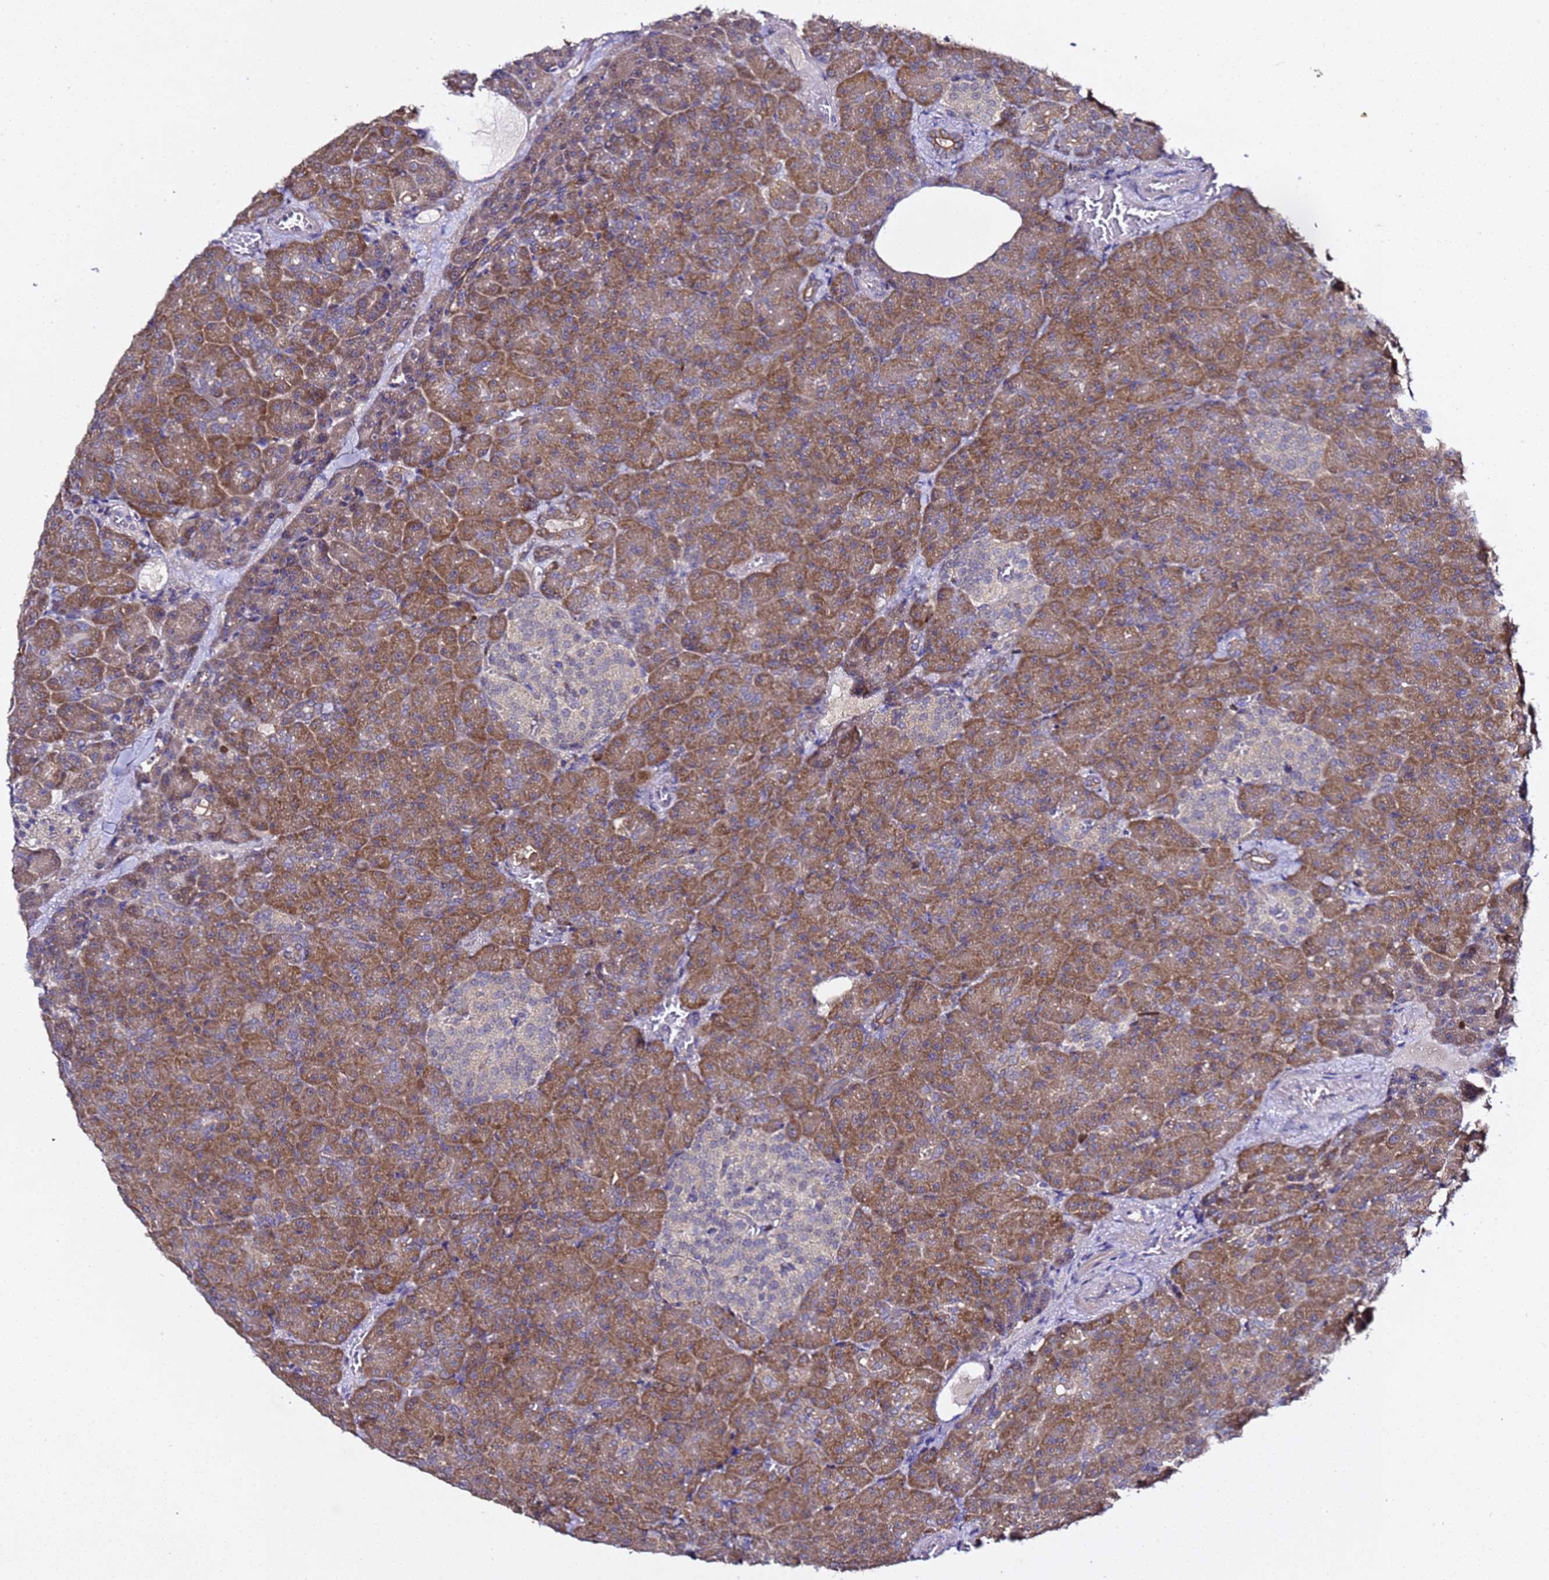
{"staining": {"intensity": "moderate", "quantity": ">75%", "location": "cytoplasmic/membranous"}, "tissue": "pancreas", "cell_type": "Exocrine glandular cells", "image_type": "normal", "snomed": [{"axis": "morphology", "description": "Normal tissue, NOS"}, {"axis": "topography", "description": "Pancreas"}], "caption": "Human pancreas stained for a protein (brown) shows moderate cytoplasmic/membranous positive positivity in about >75% of exocrine glandular cells.", "gene": "ALG3", "patient": {"sex": "female", "age": 74}}